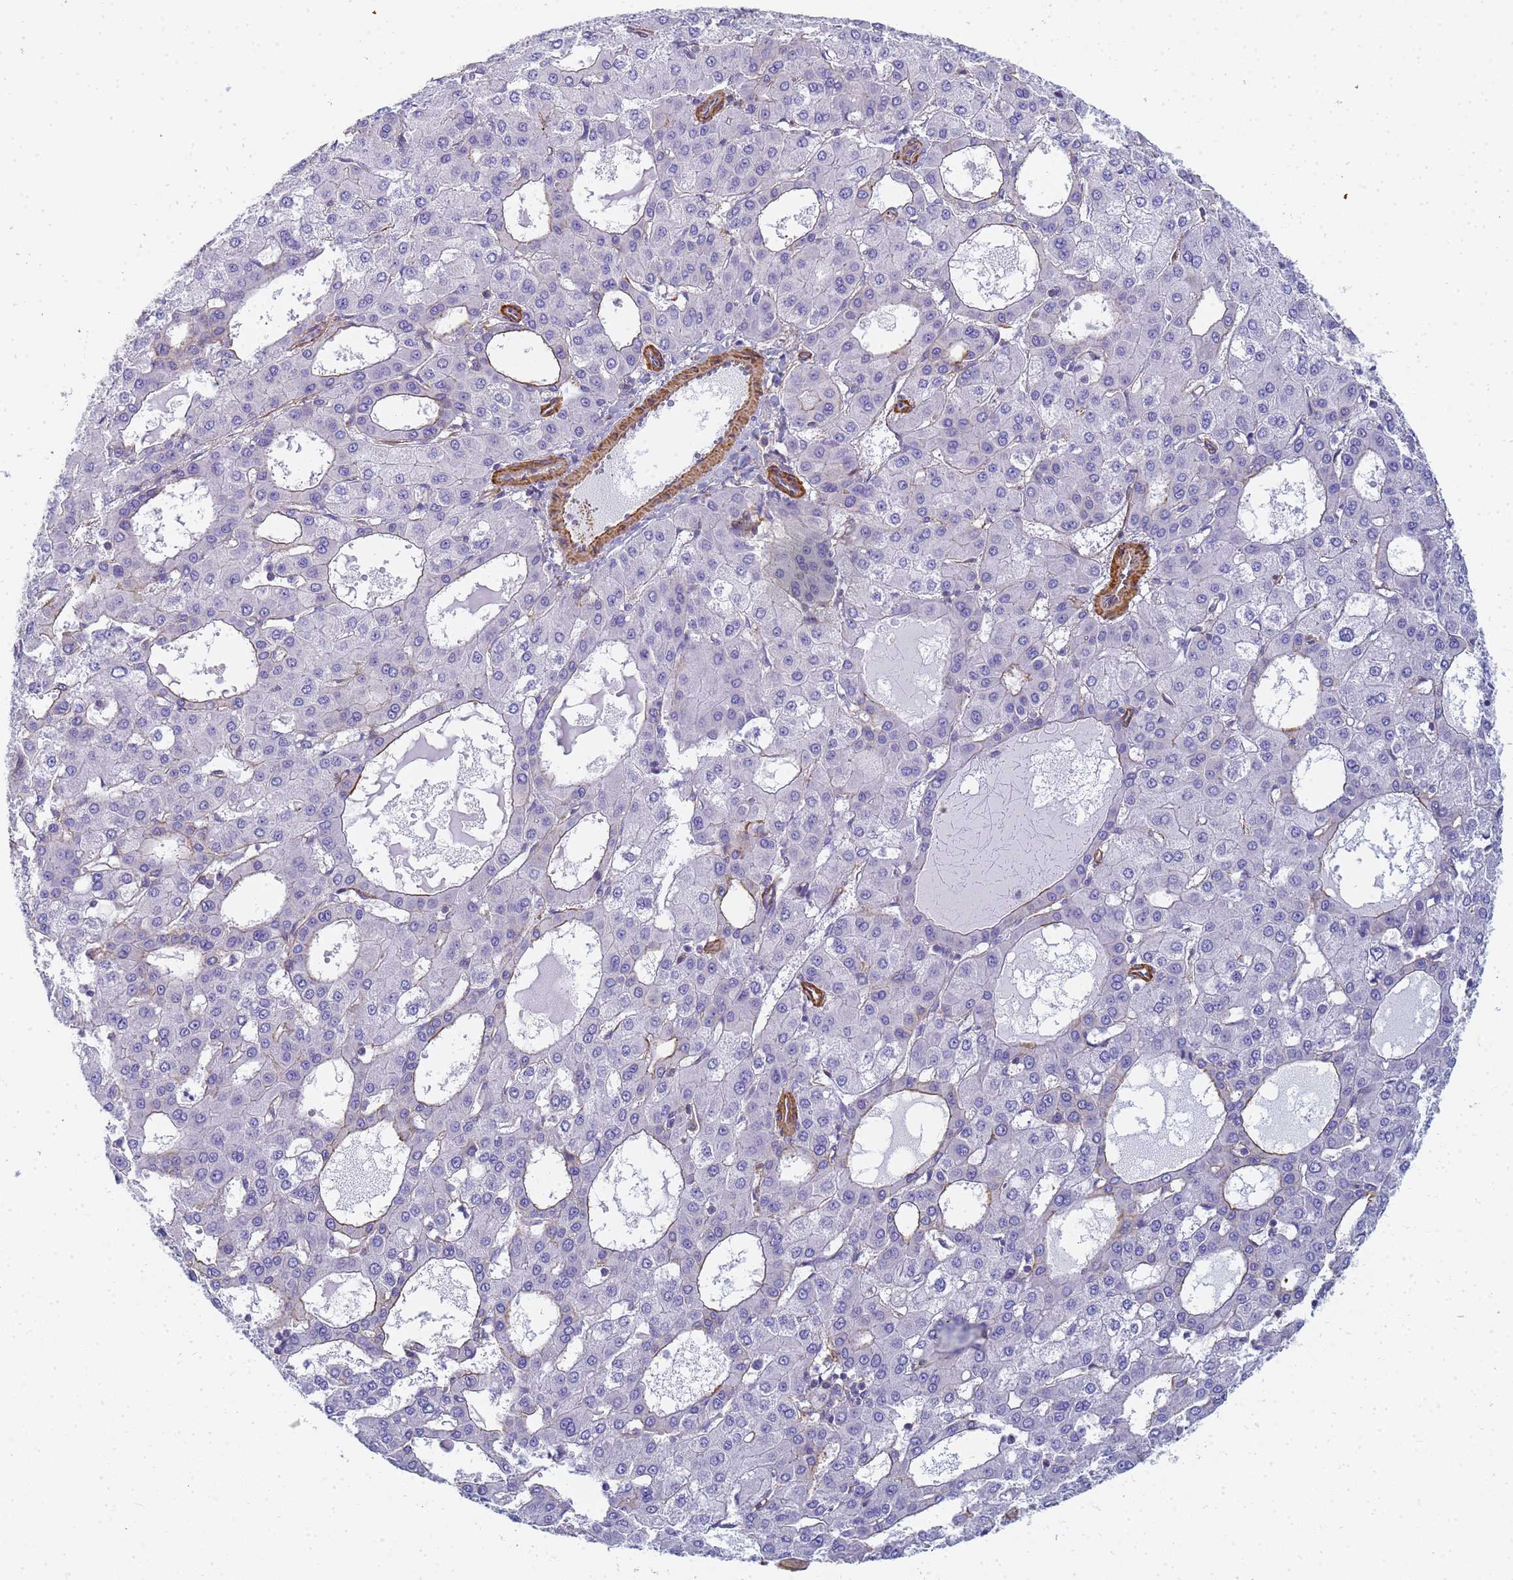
{"staining": {"intensity": "negative", "quantity": "none", "location": "none"}, "tissue": "liver cancer", "cell_type": "Tumor cells", "image_type": "cancer", "snomed": [{"axis": "morphology", "description": "Carcinoma, Hepatocellular, NOS"}, {"axis": "topography", "description": "Liver"}], "caption": "The IHC photomicrograph has no significant positivity in tumor cells of liver hepatocellular carcinoma tissue.", "gene": "TPM1", "patient": {"sex": "male", "age": 47}}